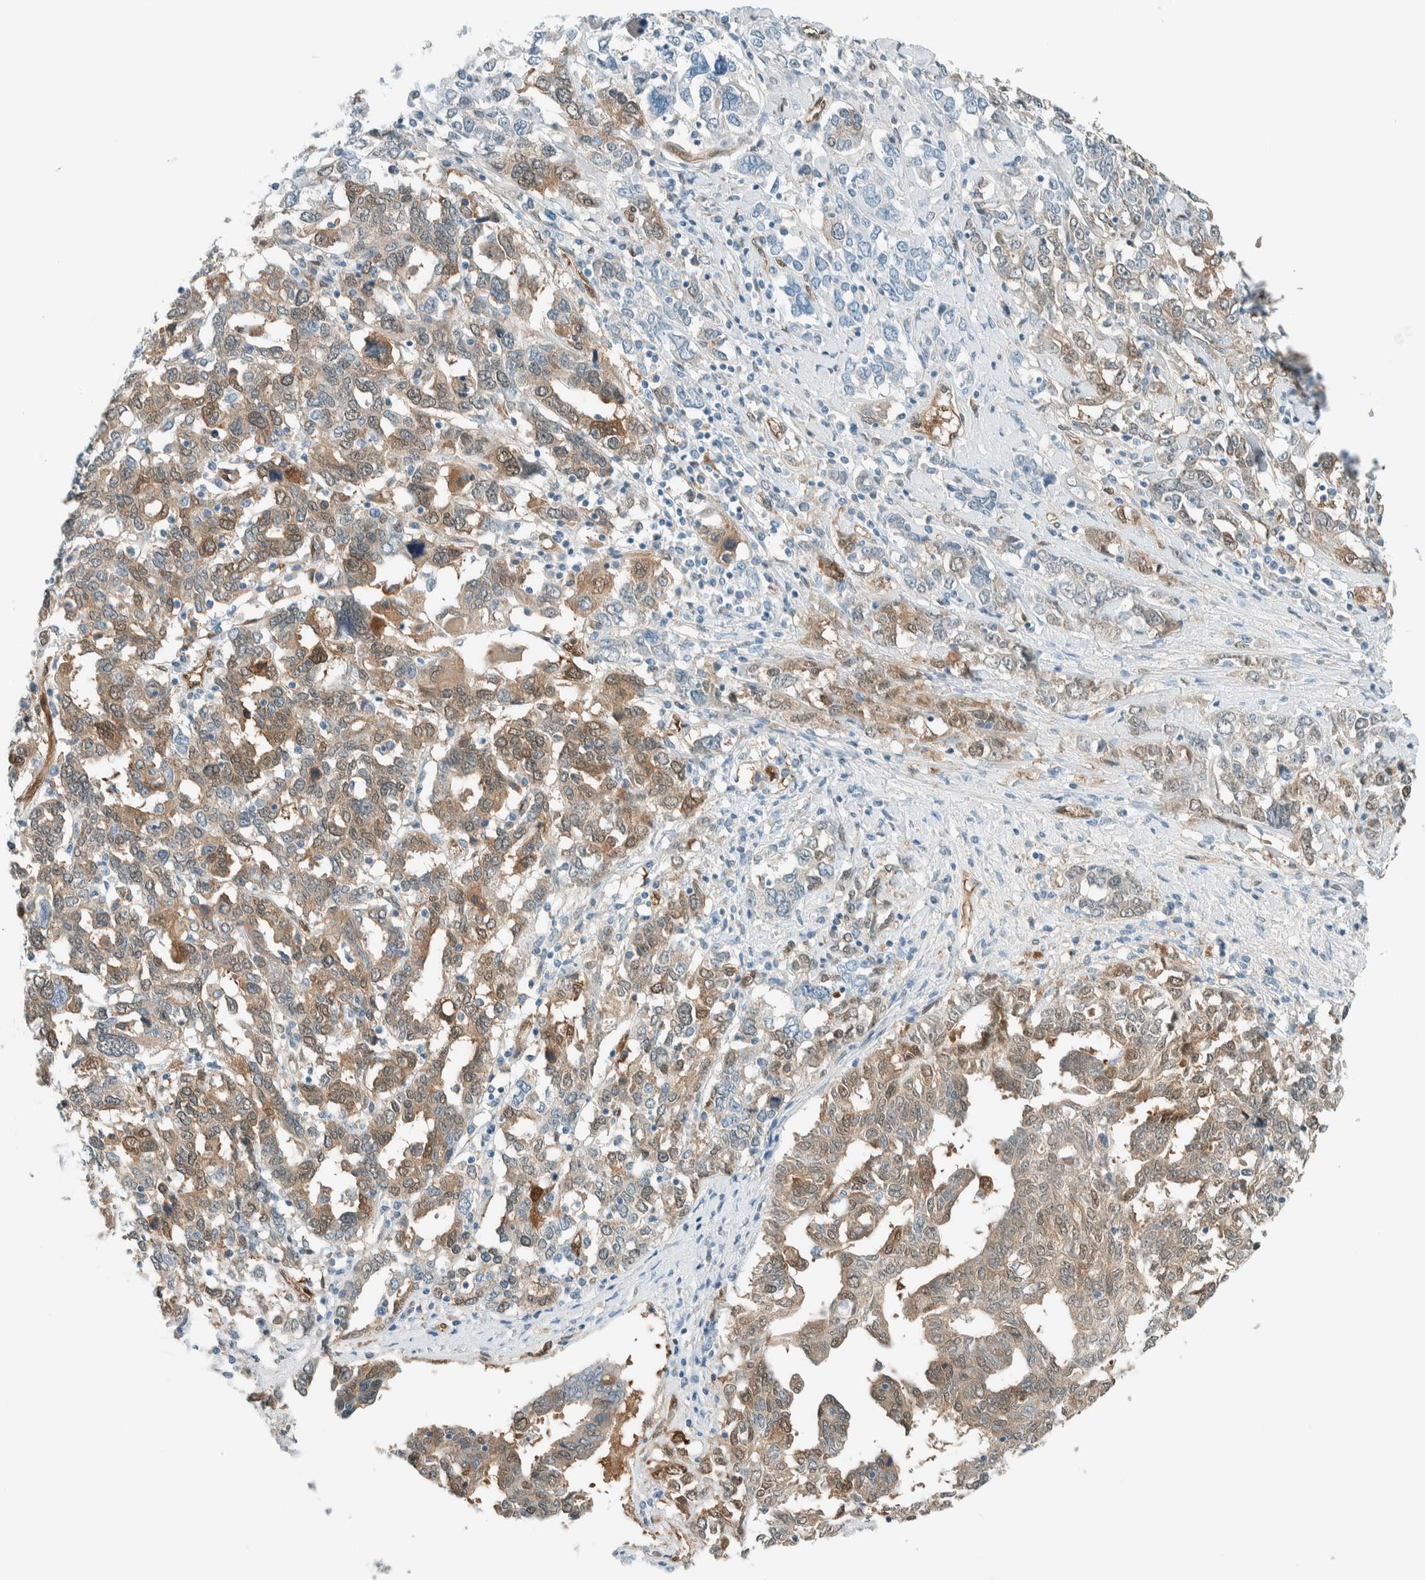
{"staining": {"intensity": "moderate", "quantity": ">75%", "location": "cytoplasmic/membranous,nuclear"}, "tissue": "ovarian cancer", "cell_type": "Tumor cells", "image_type": "cancer", "snomed": [{"axis": "morphology", "description": "Carcinoma, endometroid"}, {"axis": "topography", "description": "Ovary"}], "caption": "About >75% of tumor cells in human ovarian cancer (endometroid carcinoma) reveal moderate cytoplasmic/membranous and nuclear protein positivity as visualized by brown immunohistochemical staining.", "gene": "NXN", "patient": {"sex": "female", "age": 62}}